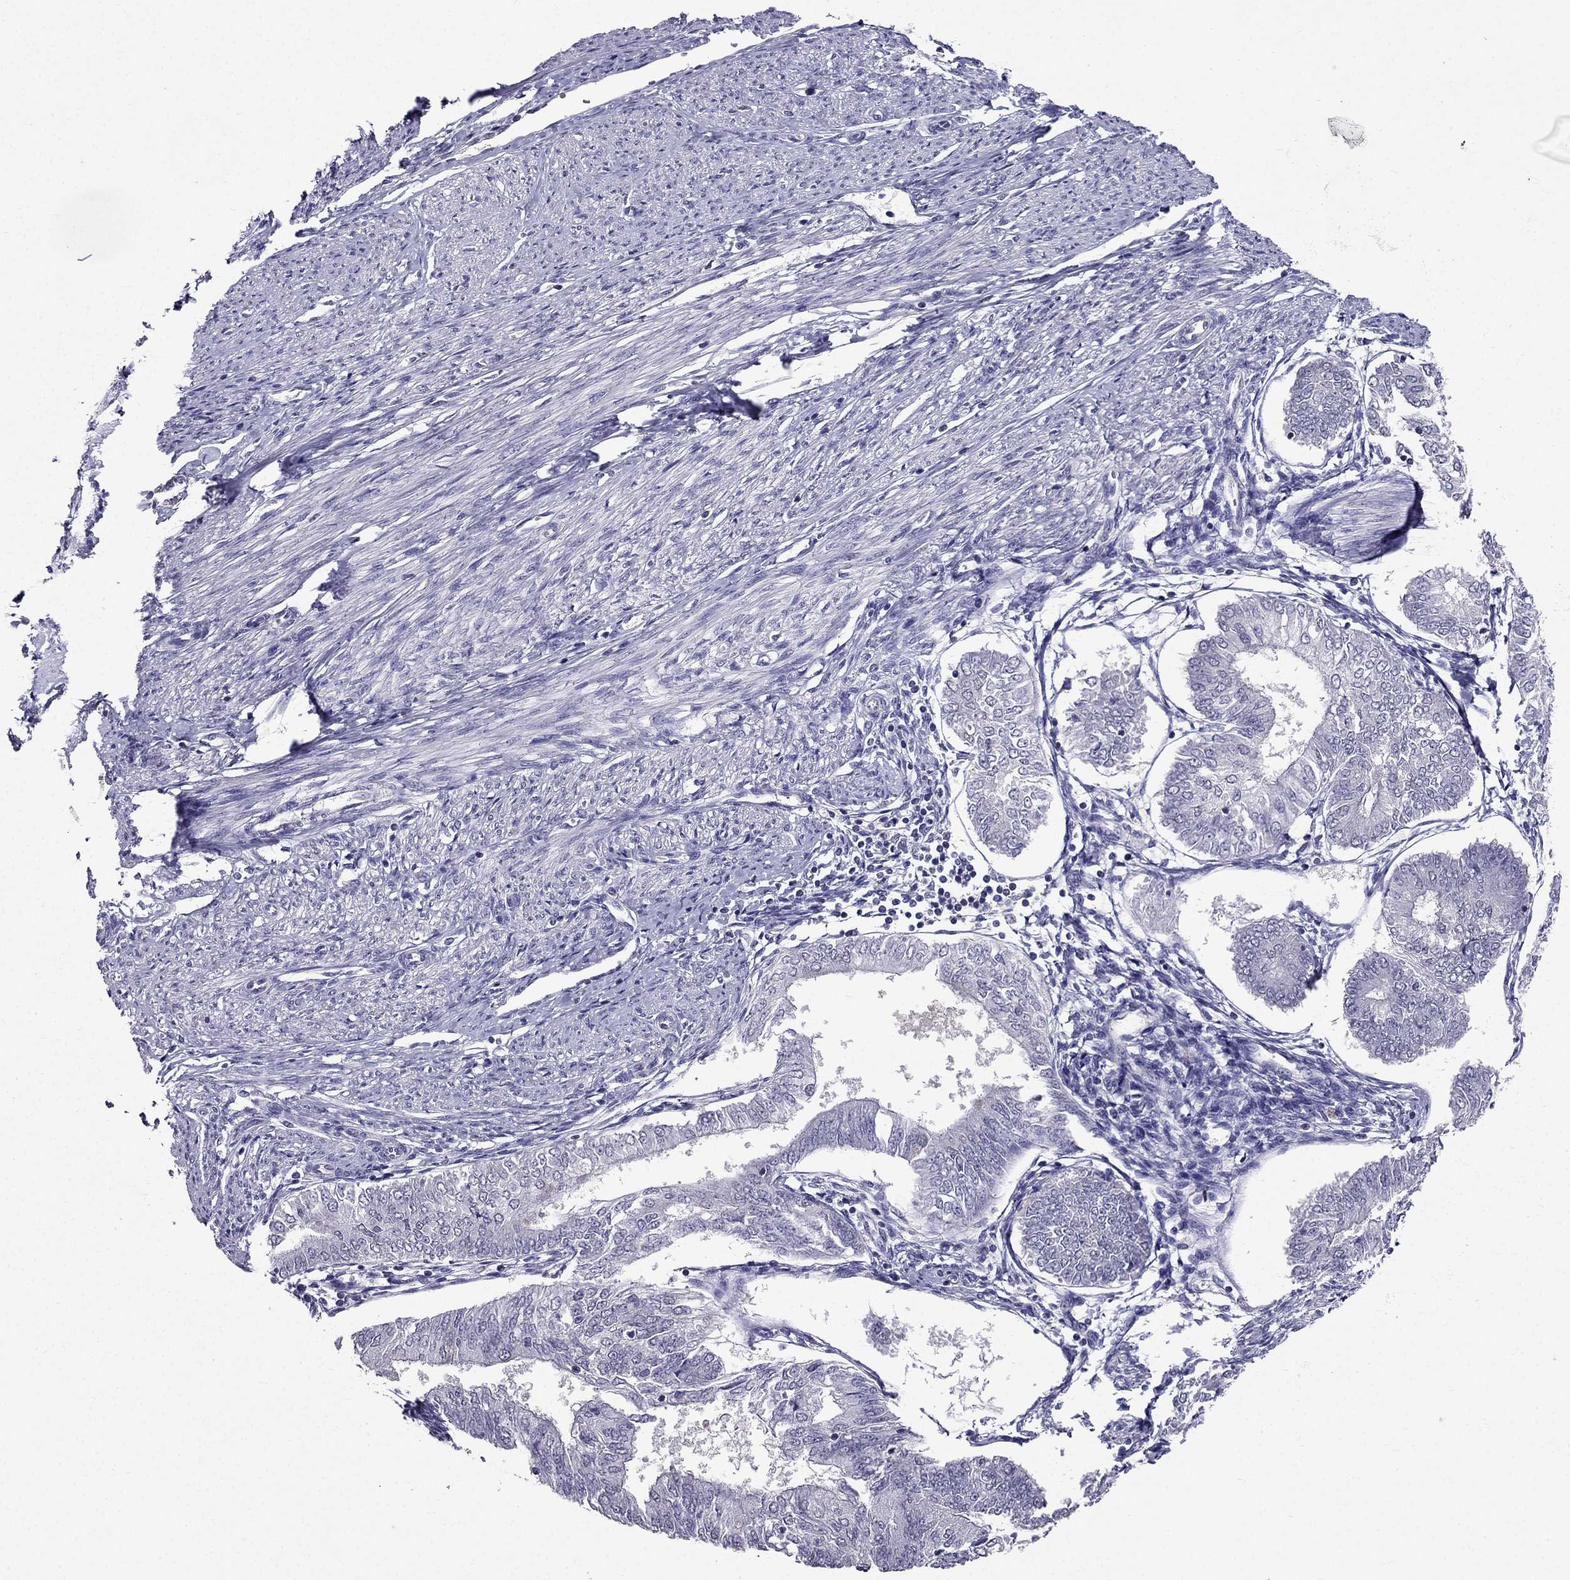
{"staining": {"intensity": "negative", "quantity": "none", "location": "none"}, "tissue": "endometrial cancer", "cell_type": "Tumor cells", "image_type": "cancer", "snomed": [{"axis": "morphology", "description": "Adenocarcinoma, NOS"}, {"axis": "topography", "description": "Endometrium"}], "caption": "The micrograph displays no staining of tumor cells in endometrial adenocarcinoma.", "gene": "AAK1", "patient": {"sex": "female", "age": 58}}